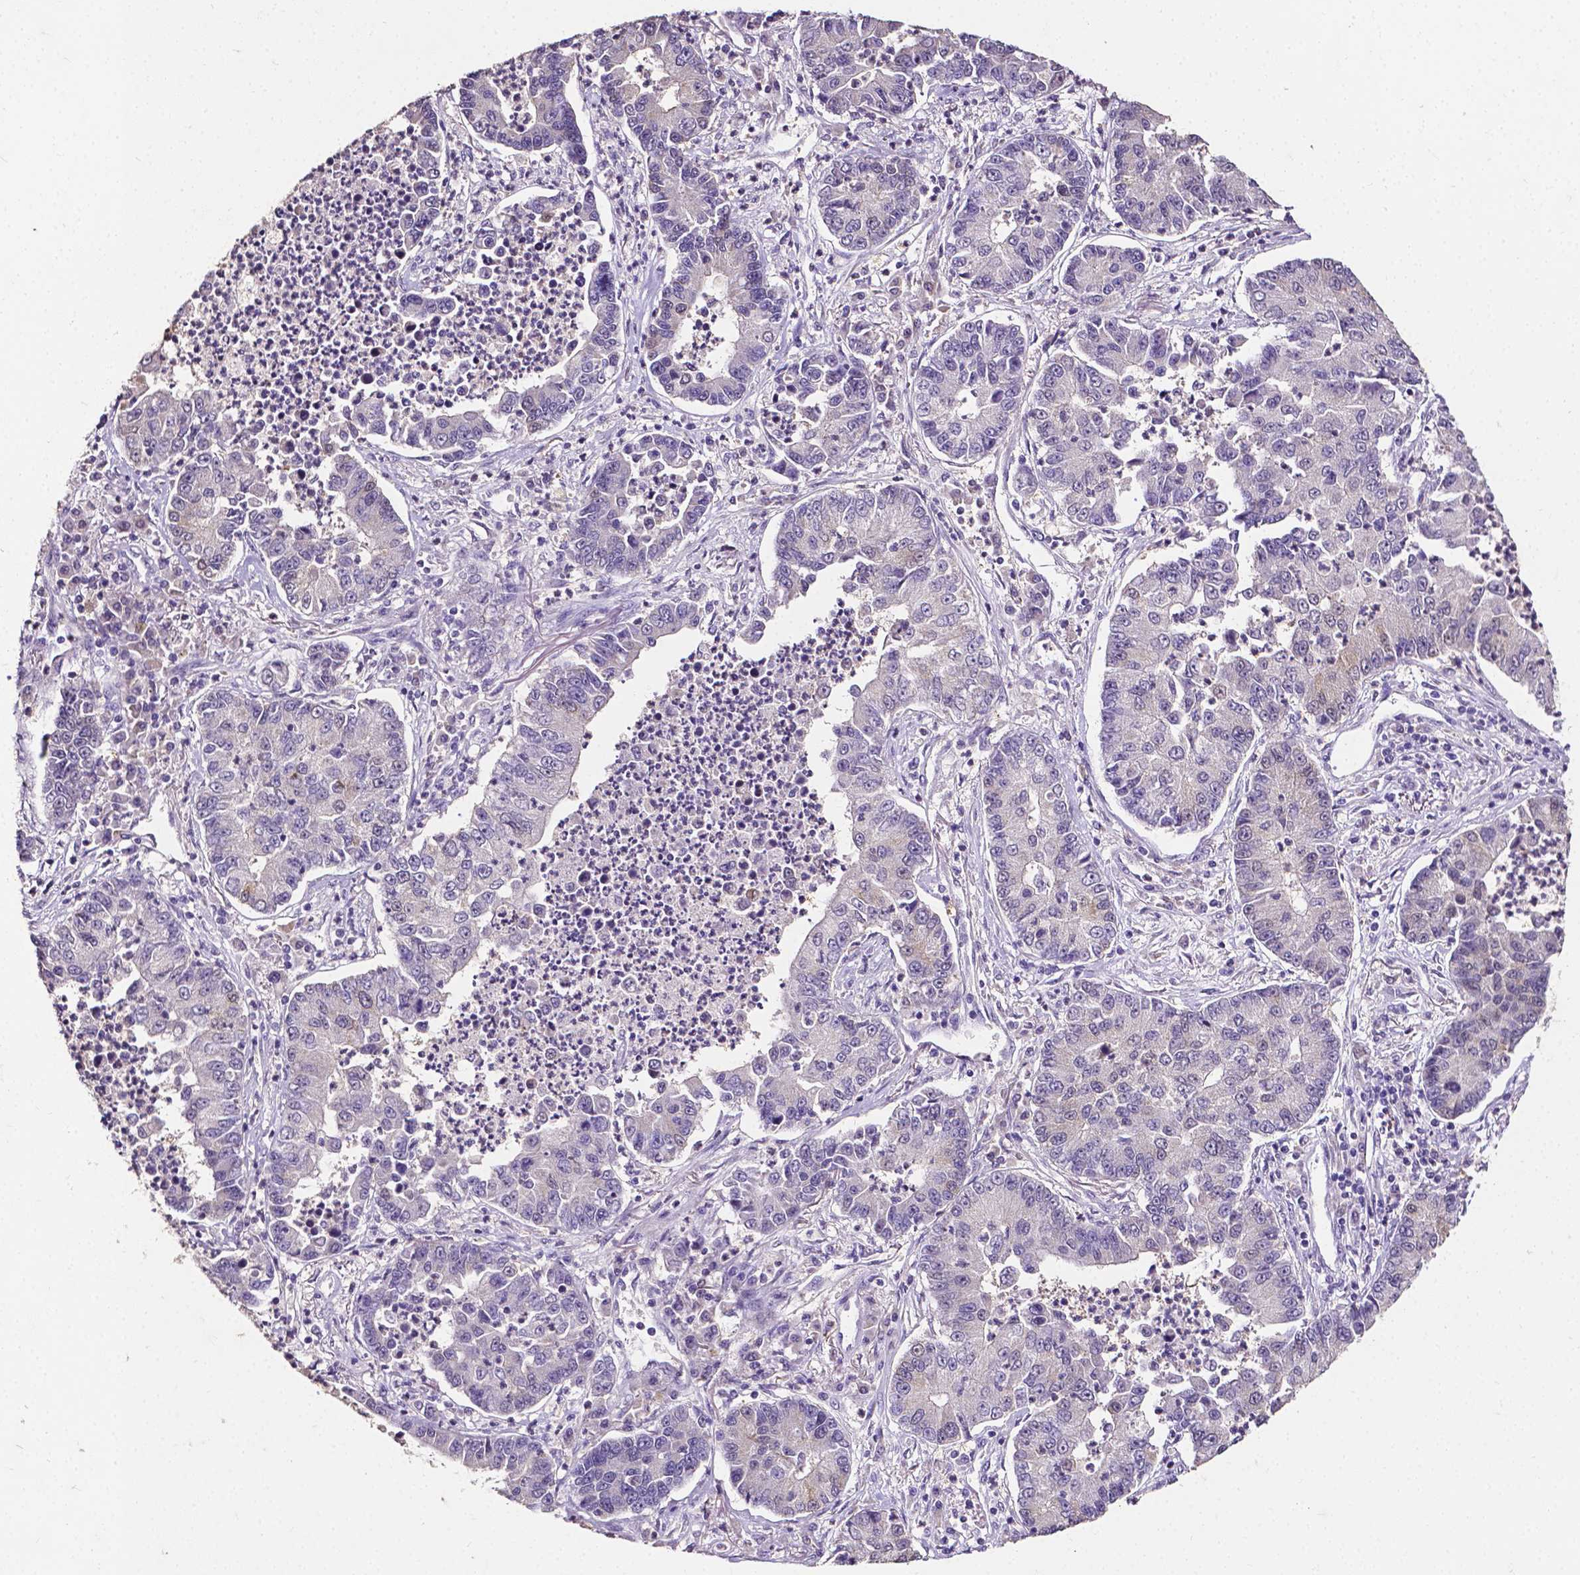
{"staining": {"intensity": "negative", "quantity": "none", "location": "none"}, "tissue": "lung cancer", "cell_type": "Tumor cells", "image_type": "cancer", "snomed": [{"axis": "morphology", "description": "Adenocarcinoma, NOS"}, {"axis": "topography", "description": "Lung"}], "caption": "Immunohistochemistry (IHC) of adenocarcinoma (lung) shows no staining in tumor cells.", "gene": "PSAT1", "patient": {"sex": "female", "age": 57}}